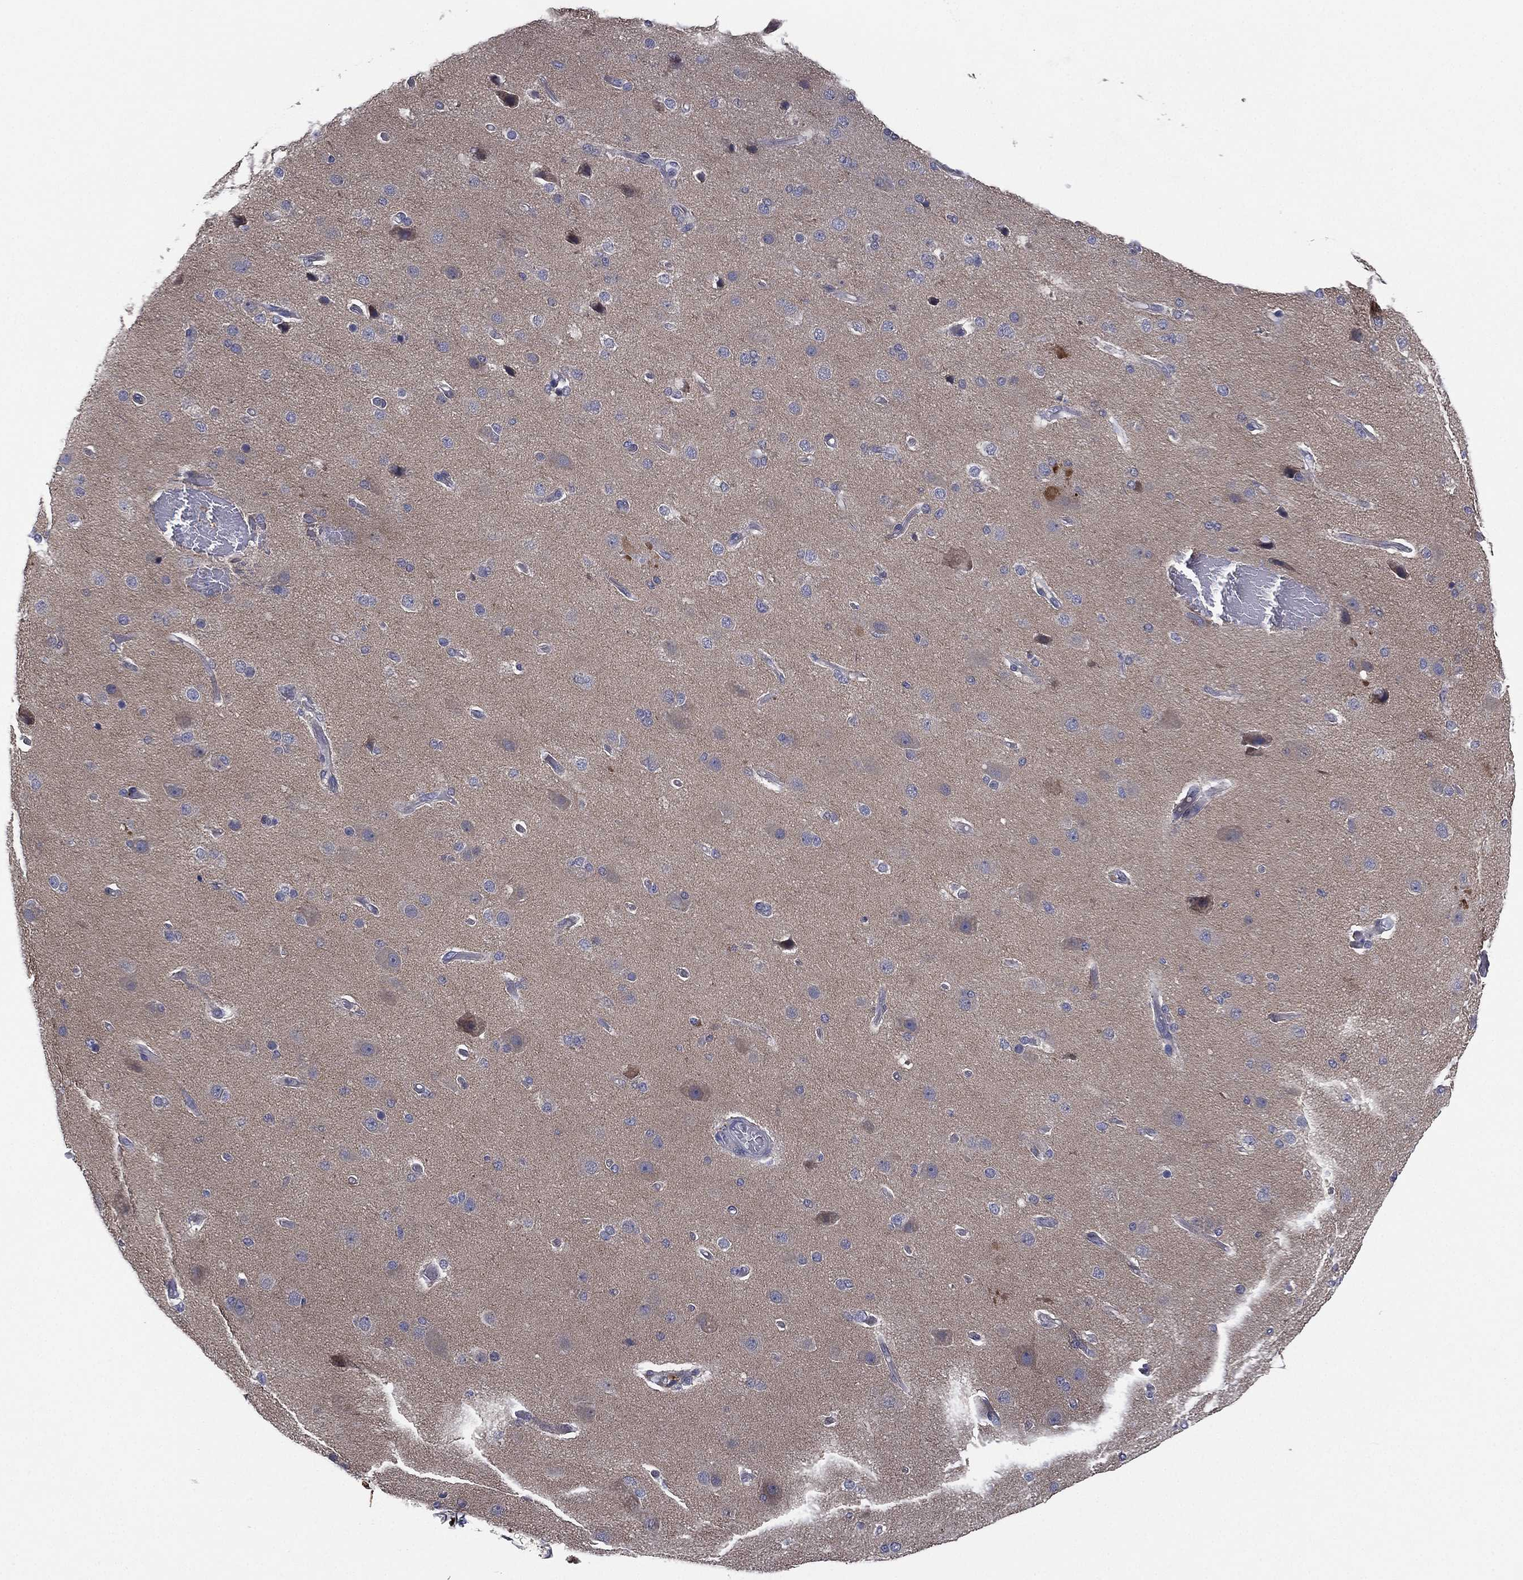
{"staining": {"intensity": "negative", "quantity": "none", "location": "none"}, "tissue": "cerebral cortex", "cell_type": "Endothelial cells", "image_type": "normal", "snomed": [{"axis": "morphology", "description": "Normal tissue, NOS"}, {"axis": "morphology", "description": "Glioma, malignant, High grade"}, {"axis": "topography", "description": "Cerebral cortex"}], "caption": "Cerebral cortex was stained to show a protein in brown. There is no significant staining in endothelial cells. Brightfield microscopy of immunohistochemistry (IHC) stained with DAB (brown) and hematoxylin (blue), captured at high magnification.", "gene": "MPP7", "patient": {"sex": "male", "age": 77}}